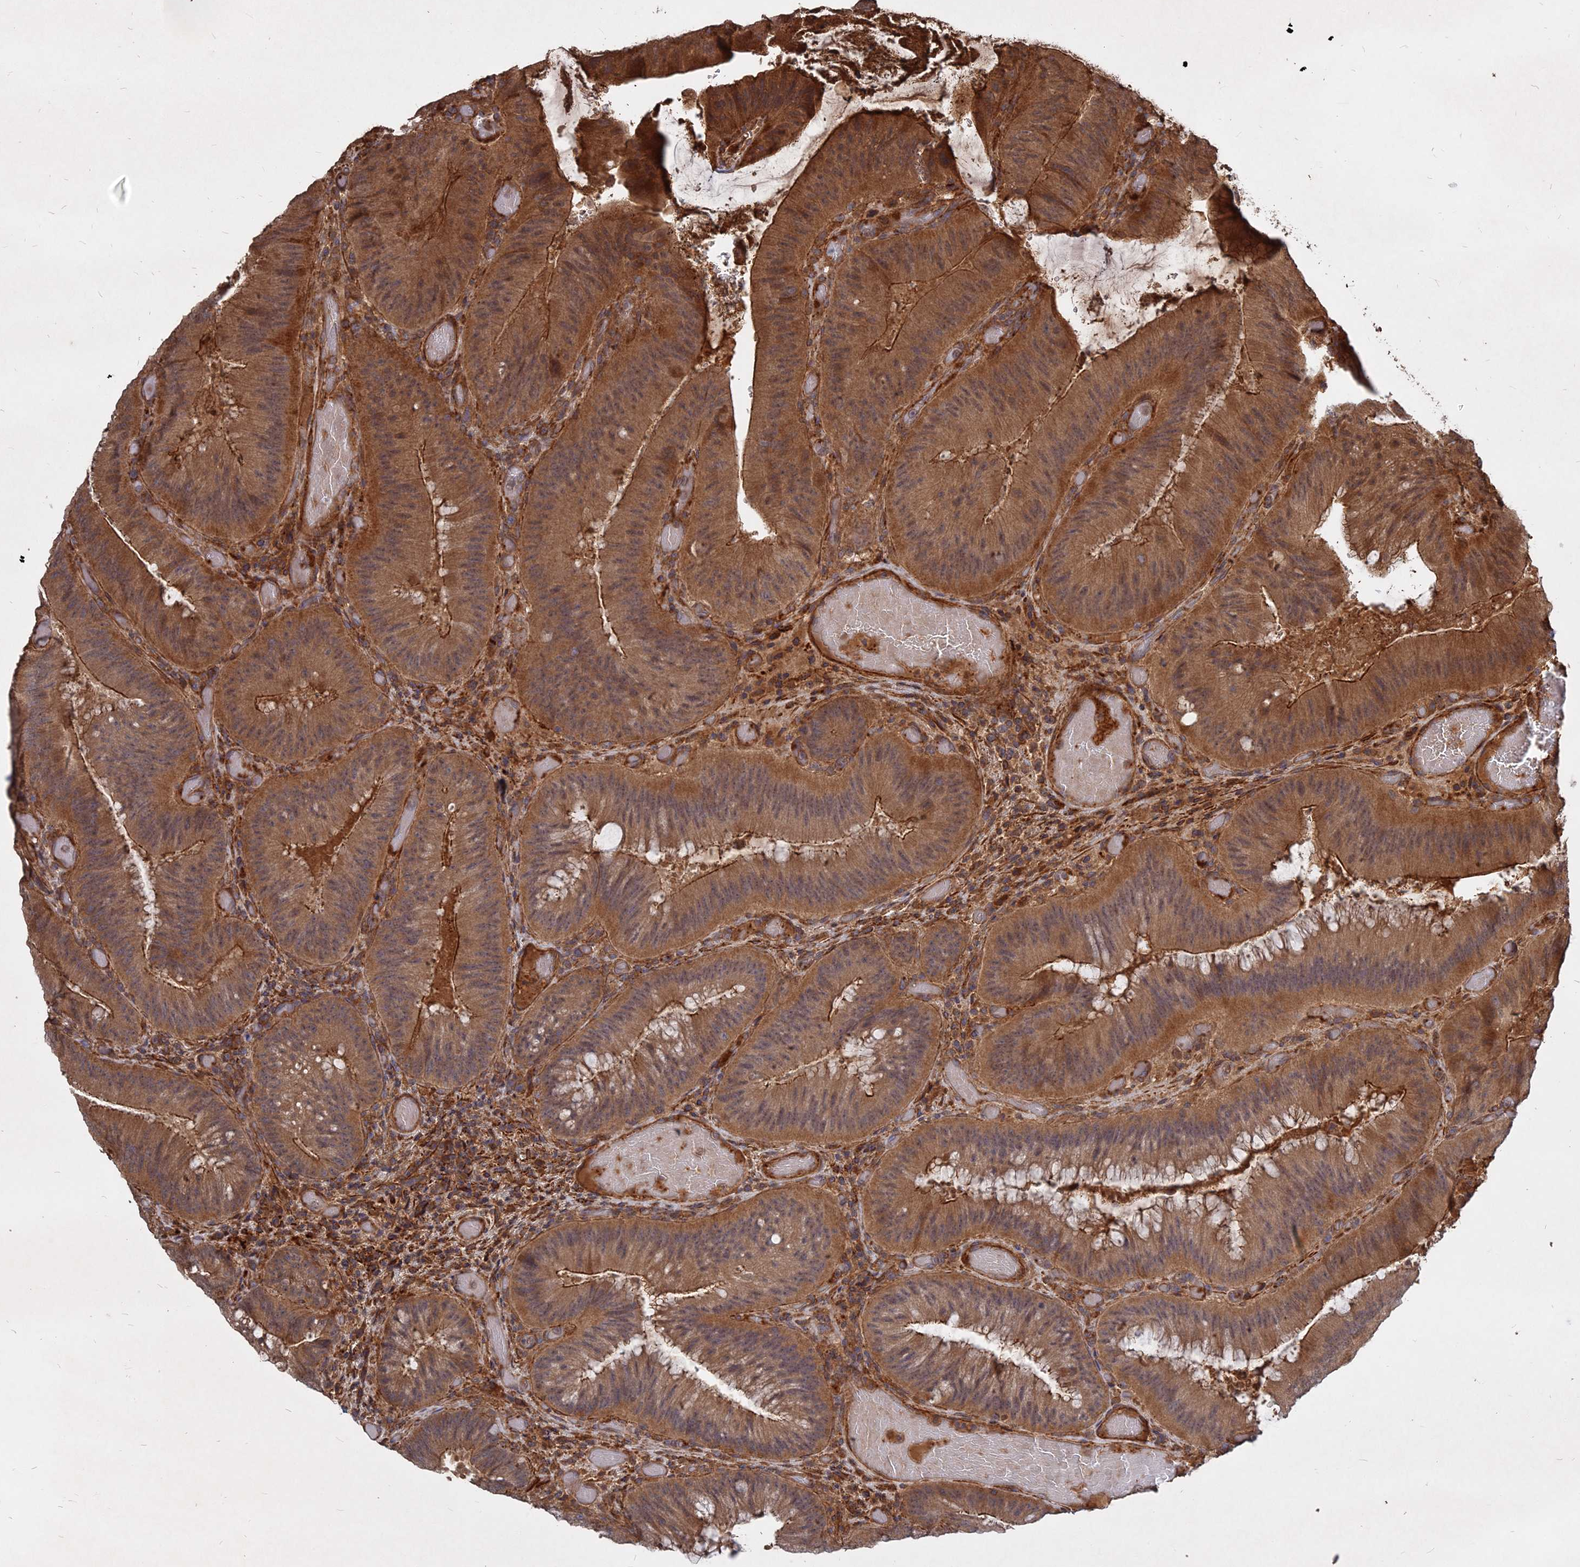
{"staining": {"intensity": "moderate", "quantity": ">75%", "location": "cytoplasmic/membranous"}, "tissue": "colorectal cancer", "cell_type": "Tumor cells", "image_type": "cancer", "snomed": [{"axis": "morphology", "description": "Adenocarcinoma, NOS"}, {"axis": "topography", "description": "Colon"}], "caption": "Colorectal adenocarcinoma stained with IHC displays moderate cytoplasmic/membranous positivity in about >75% of tumor cells.", "gene": "UBE2W", "patient": {"sex": "female", "age": 43}}